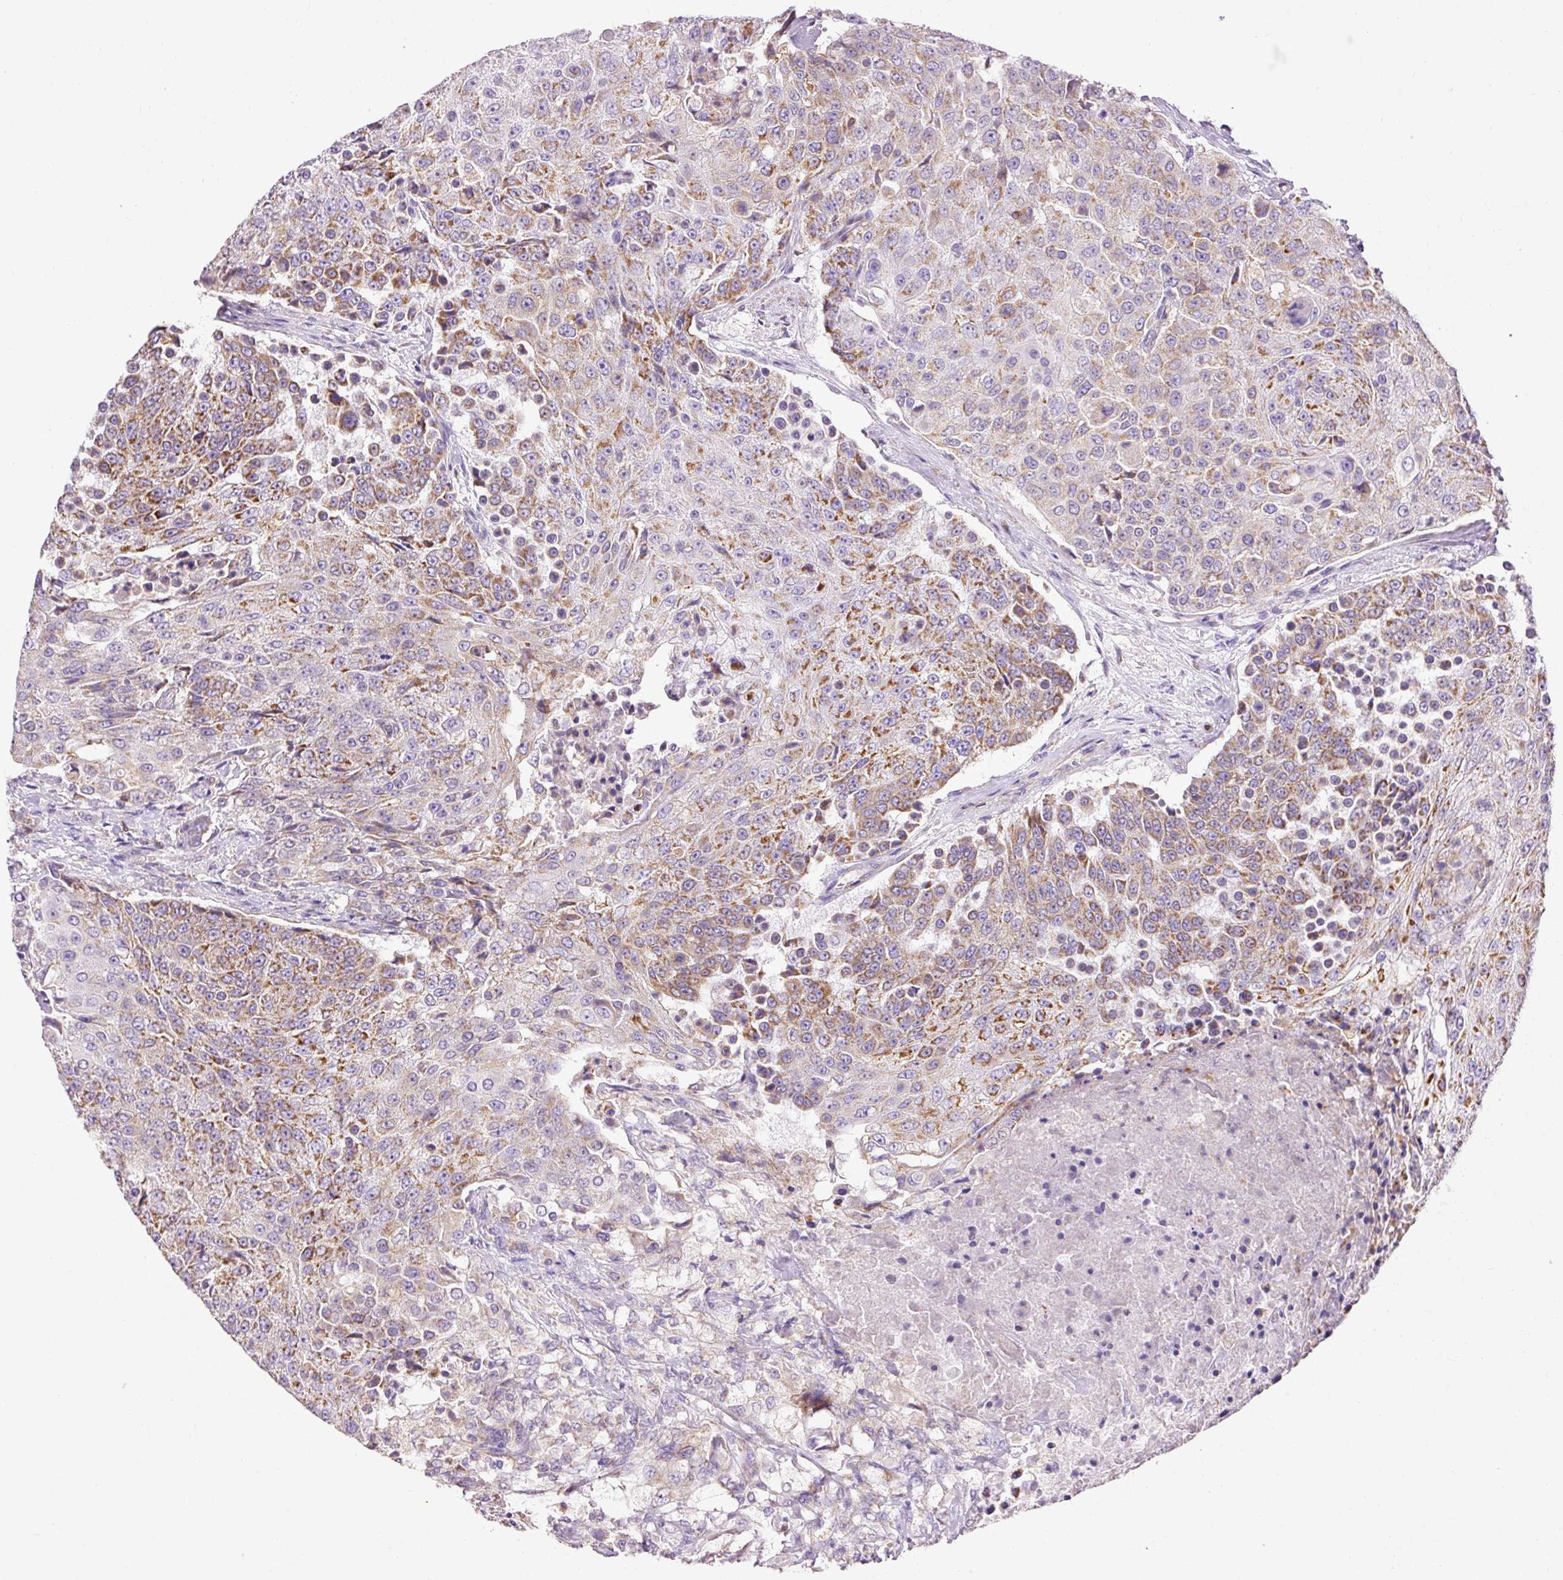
{"staining": {"intensity": "moderate", "quantity": ">75%", "location": "cytoplasmic/membranous"}, "tissue": "urothelial cancer", "cell_type": "Tumor cells", "image_type": "cancer", "snomed": [{"axis": "morphology", "description": "Urothelial carcinoma, High grade"}, {"axis": "topography", "description": "Urinary bladder"}], "caption": "Human urothelial cancer stained for a protein (brown) exhibits moderate cytoplasmic/membranous positive expression in about >75% of tumor cells.", "gene": "IMMT", "patient": {"sex": "female", "age": 63}}